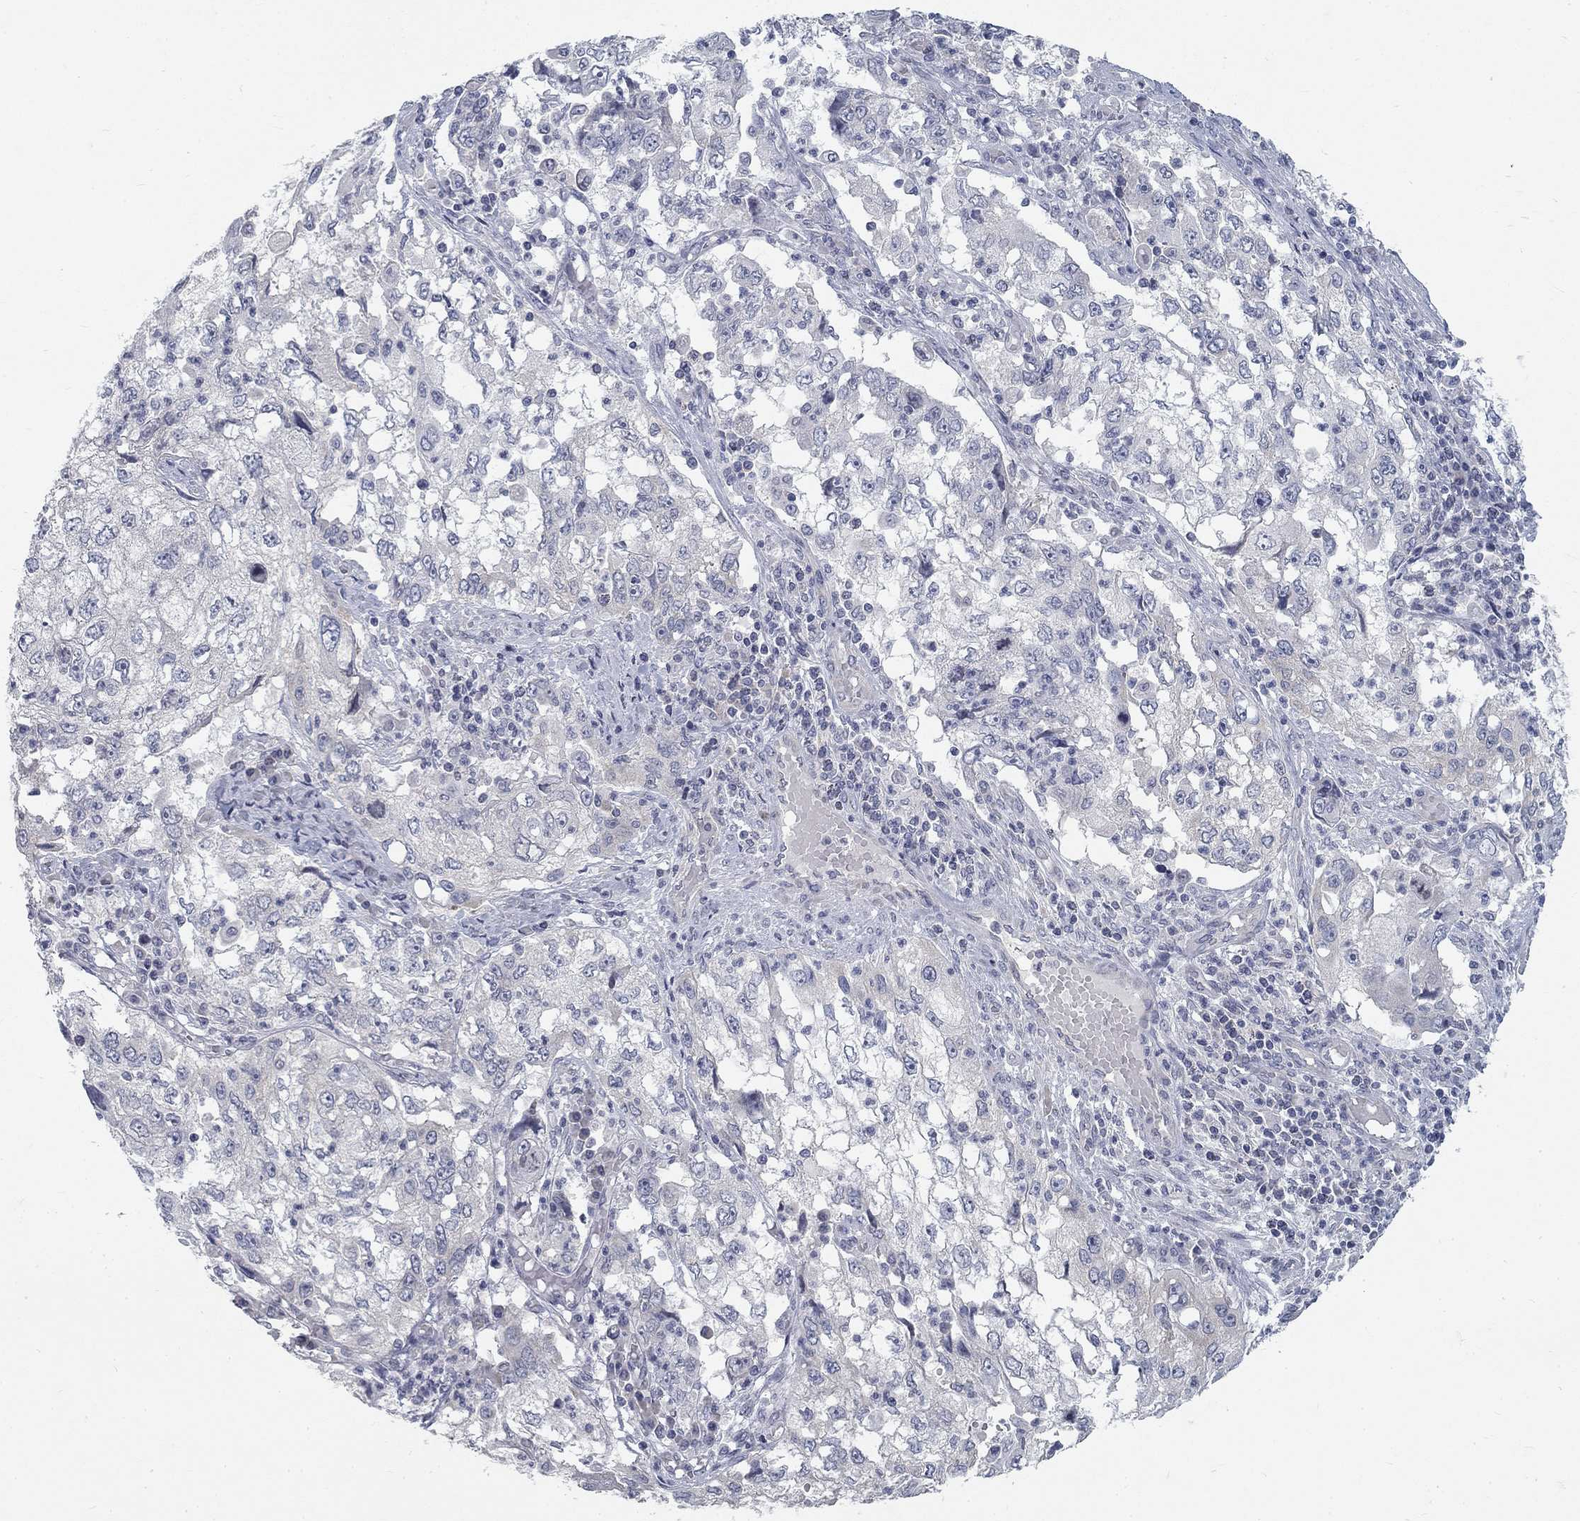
{"staining": {"intensity": "negative", "quantity": "none", "location": "none"}, "tissue": "cervical cancer", "cell_type": "Tumor cells", "image_type": "cancer", "snomed": [{"axis": "morphology", "description": "Squamous cell carcinoma, NOS"}, {"axis": "topography", "description": "Cervix"}], "caption": "The image displays no significant positivity in tumor cells of cervical cancer.", "gene": "ATP1A3", "patient": {"sex": "female", "age": 36}}